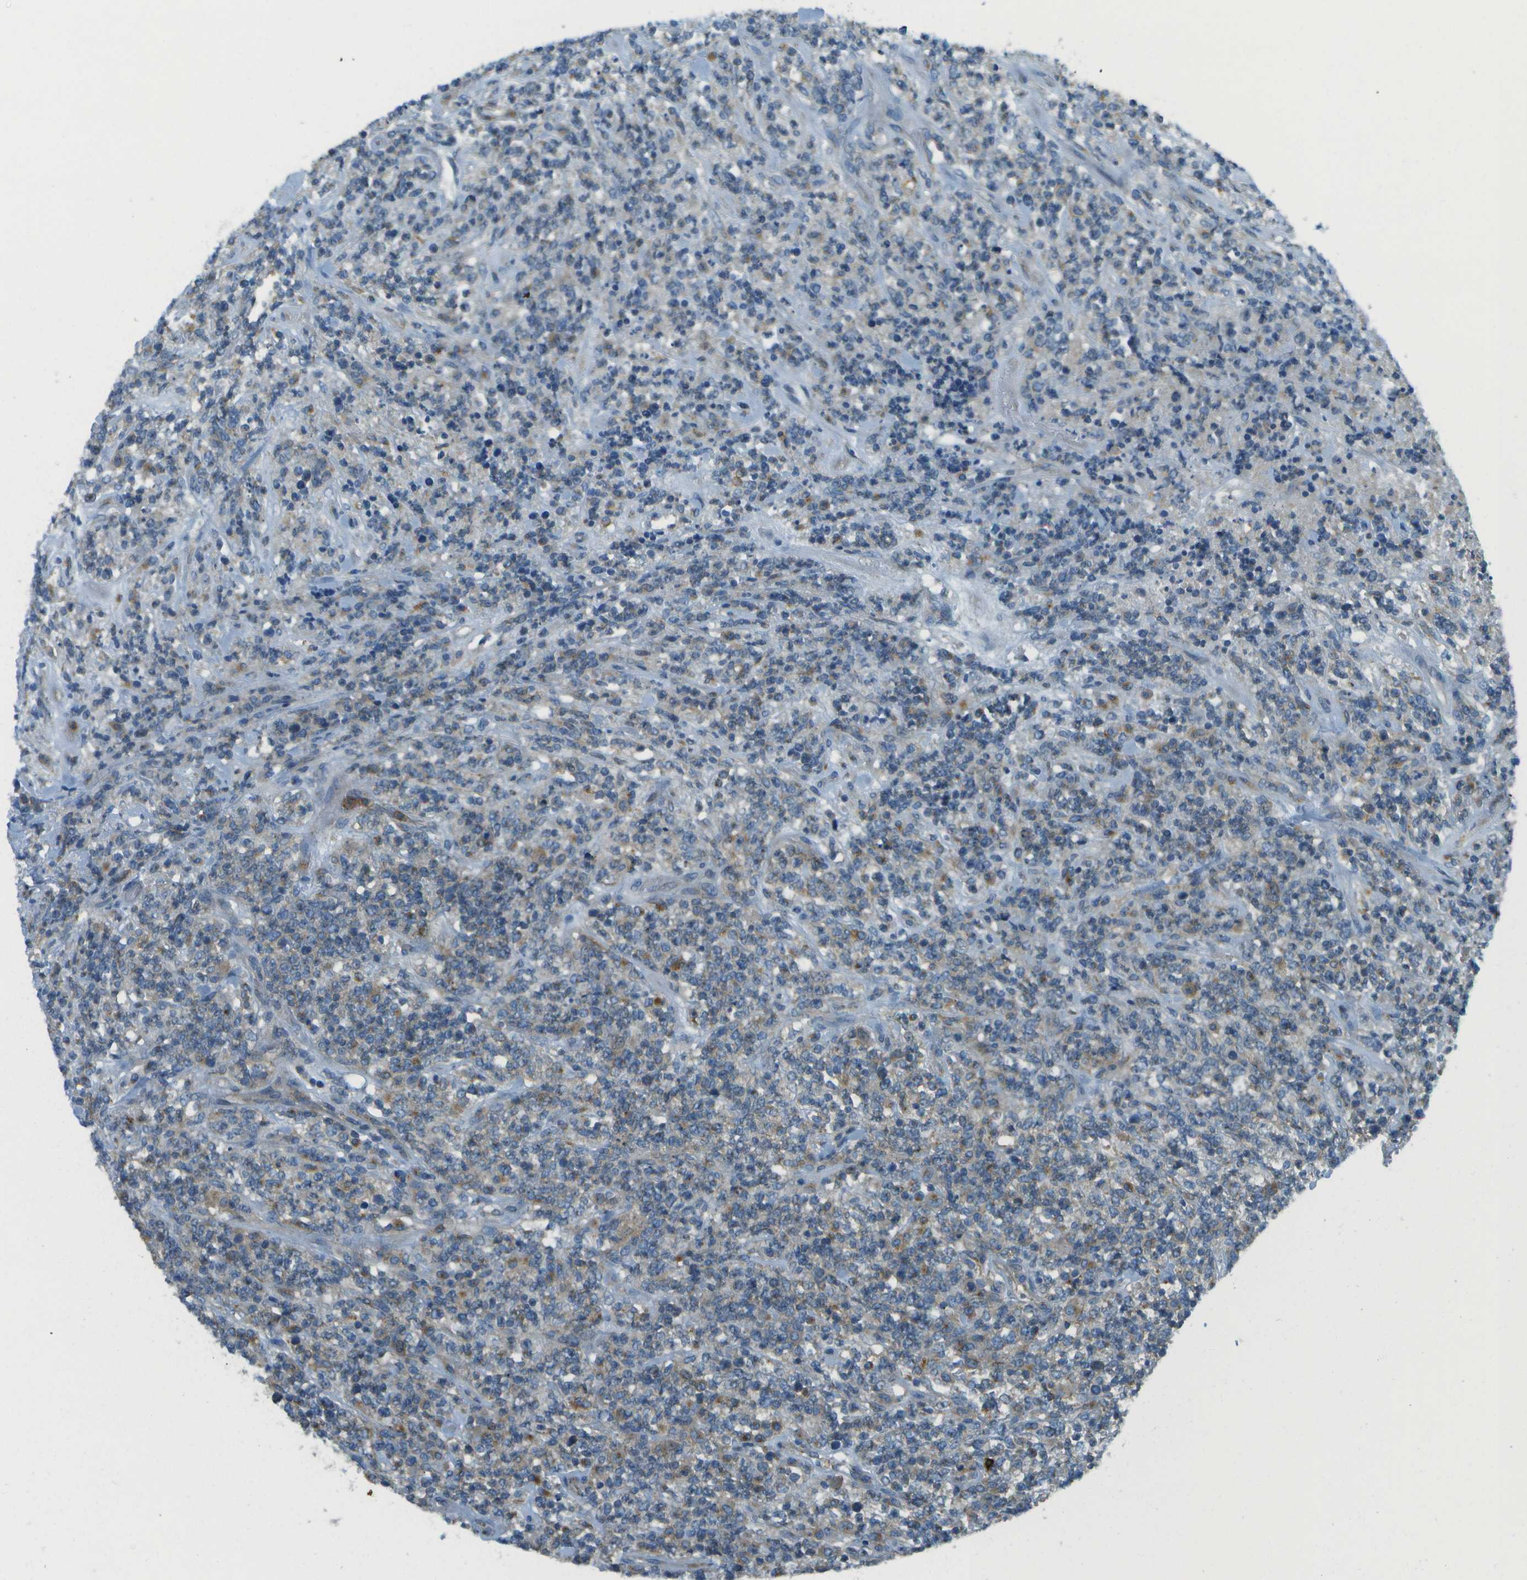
{"staining": {"intensity": "negative", "quantity": "none", "location": "none"}, "tissue": "lymphoma", "cell_type": "Tumor cells", "image_type": "cancer", "snomed": [{"axis": "morphology", "description": "Malignant lymphoma, non-Hodgkin's type, High grade"}, {"axis": "topography", "description": "Soft tissue"}], "caption": "Immunohistochemistry (IHC) image of high-grade malignant lymphoma, non-Hodgkin's type stained for a protein (brown), which shows no expression in tumor cells.", "gene": "MYH11", "patient": {"sex": "male", "age": 18}}